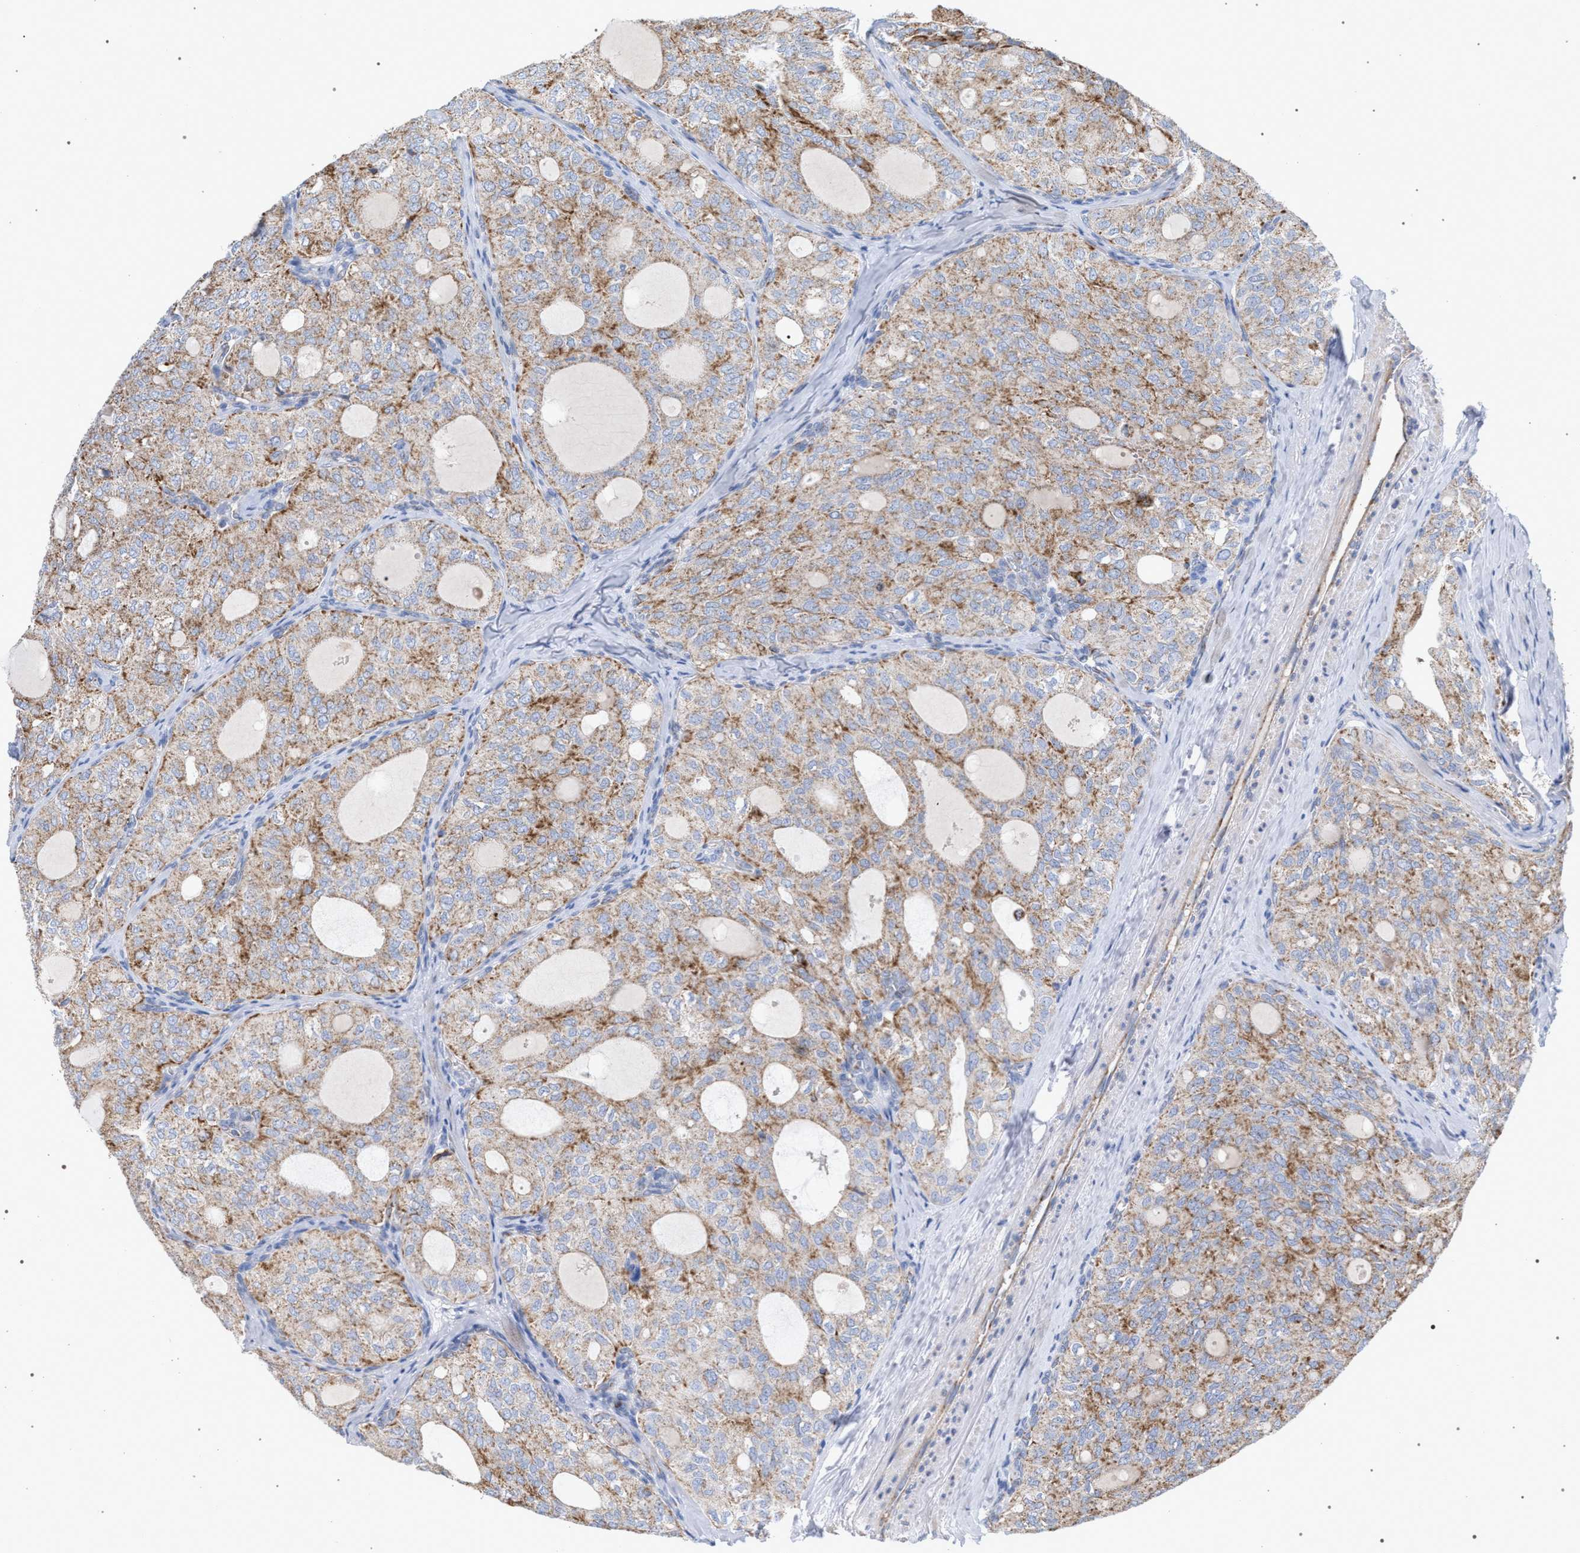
{"staining": {"intensity": "moderate", "quantity": ">75%", "location": "cytoplasmic/membranous"}, "tissue": "thyroid cancer", "cell_type": "Tumor cells", "image_type": "cancer", "snomed": [{"axis": "morphology", "description": "Follicular adenoma carcinoma, NOS"}, {"axis": "topography", "description": "Thyroid gland"}], "caption": "Immunohistochemical staining of thyroid cancer (follicular adenoma carcinoma) exhibits moderate cytoplasmic/membranous protein expression in about >75% of tumor cells.", "gene": "ECI2", "patient": {"sex": "male", "age": 75}}